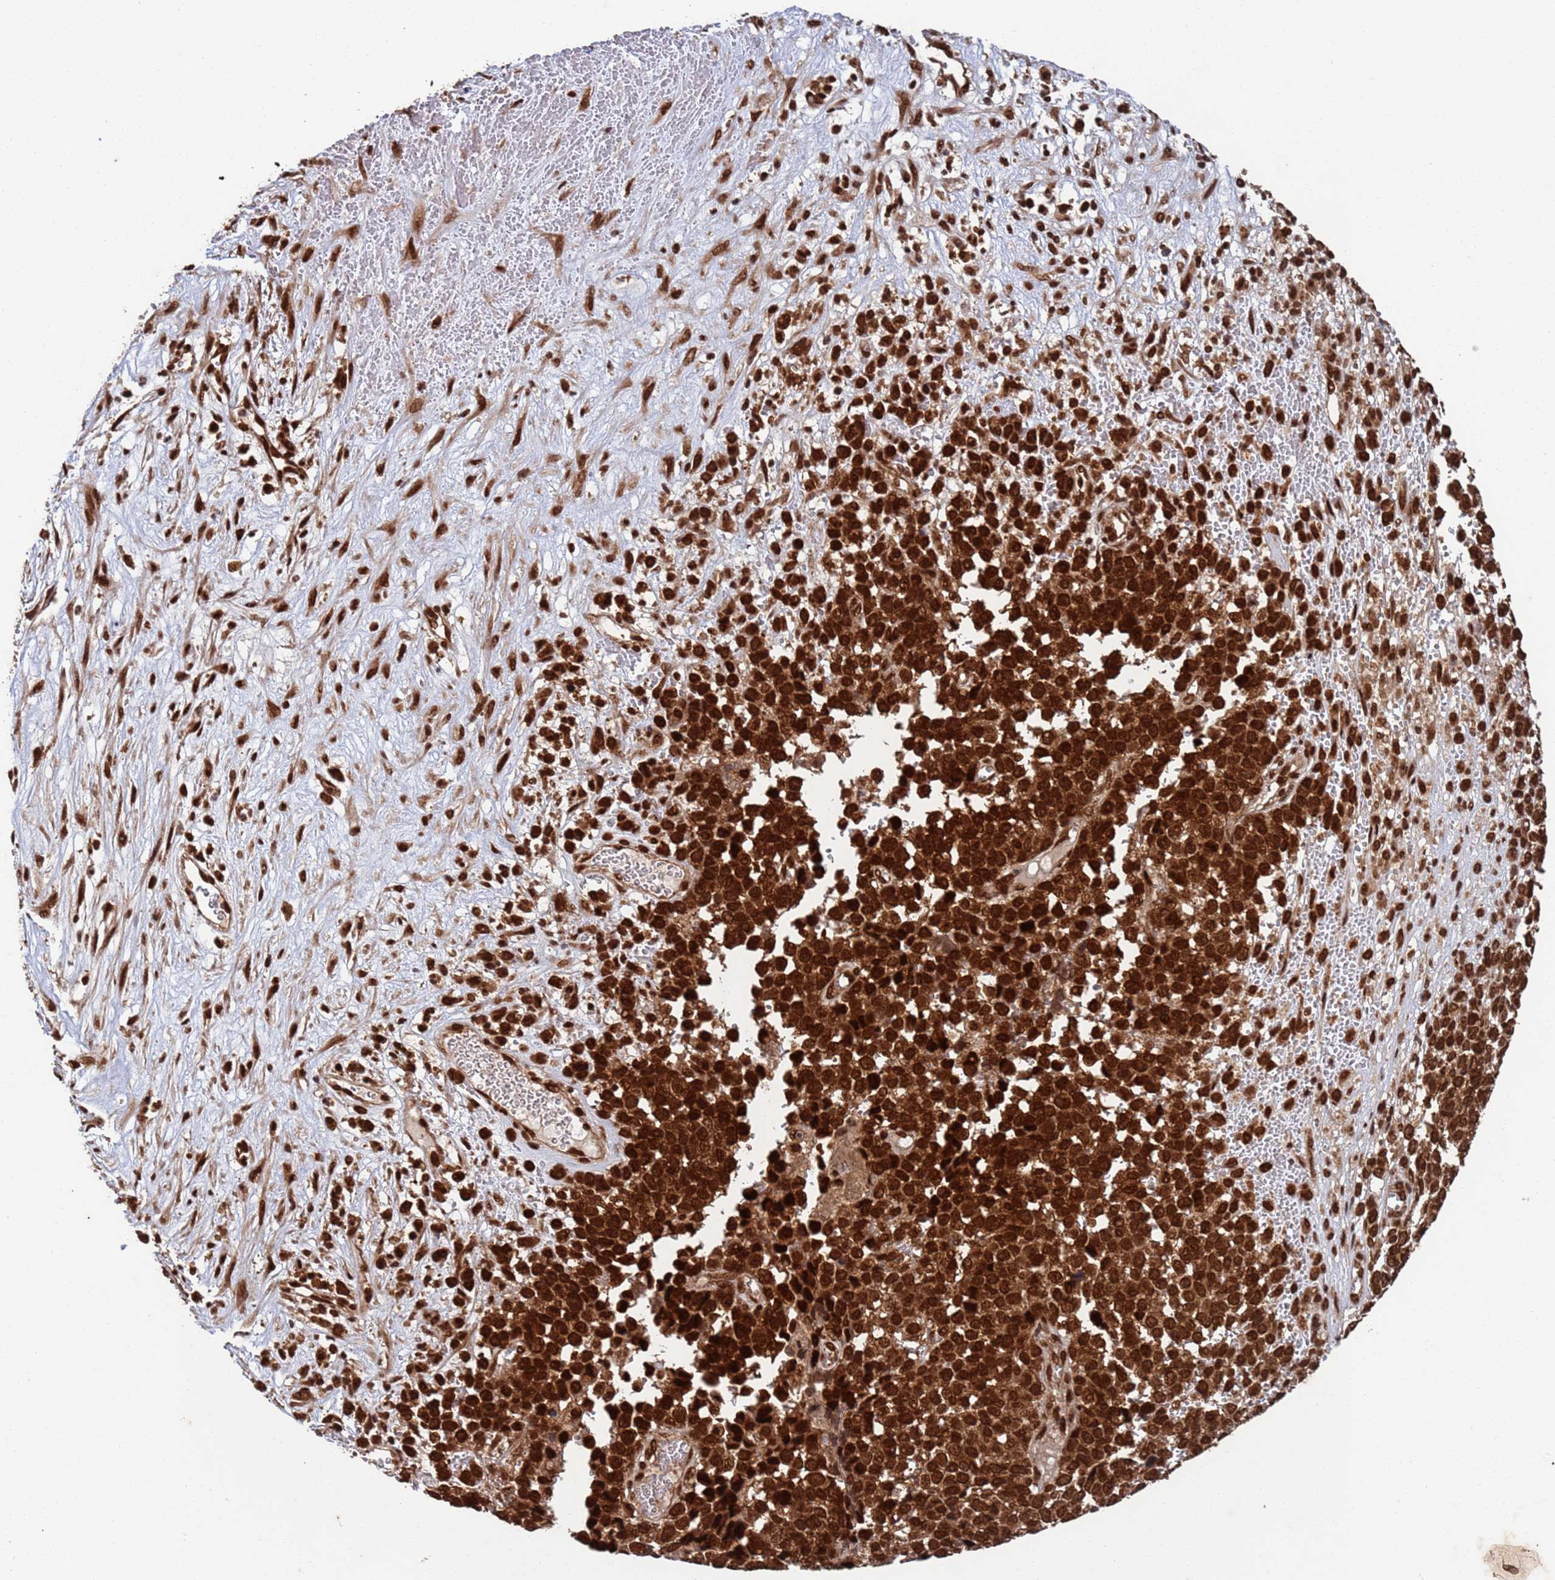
{"staining": {"intensity": "strong", "quantity": ">75%", "location": "cytoplasmic/membranous,nuclear"}, "tissue": "melanoma", "cell_type": "Tumor cells", "image_type": "cancer", "snomed": [{"axis": "morphology", "description": "Malignant melanoma, NOS"}, {"axis": "topography", "description": "Nose, NOS"}], "caption": "Protein staining of malignant melanoma tissue exhibits strong cytoplasmic/membranous and nuclear staining in about >75% of tumor cells.", "gene": "FUBP3", "patient": {"sex": "female", "age": 48}}